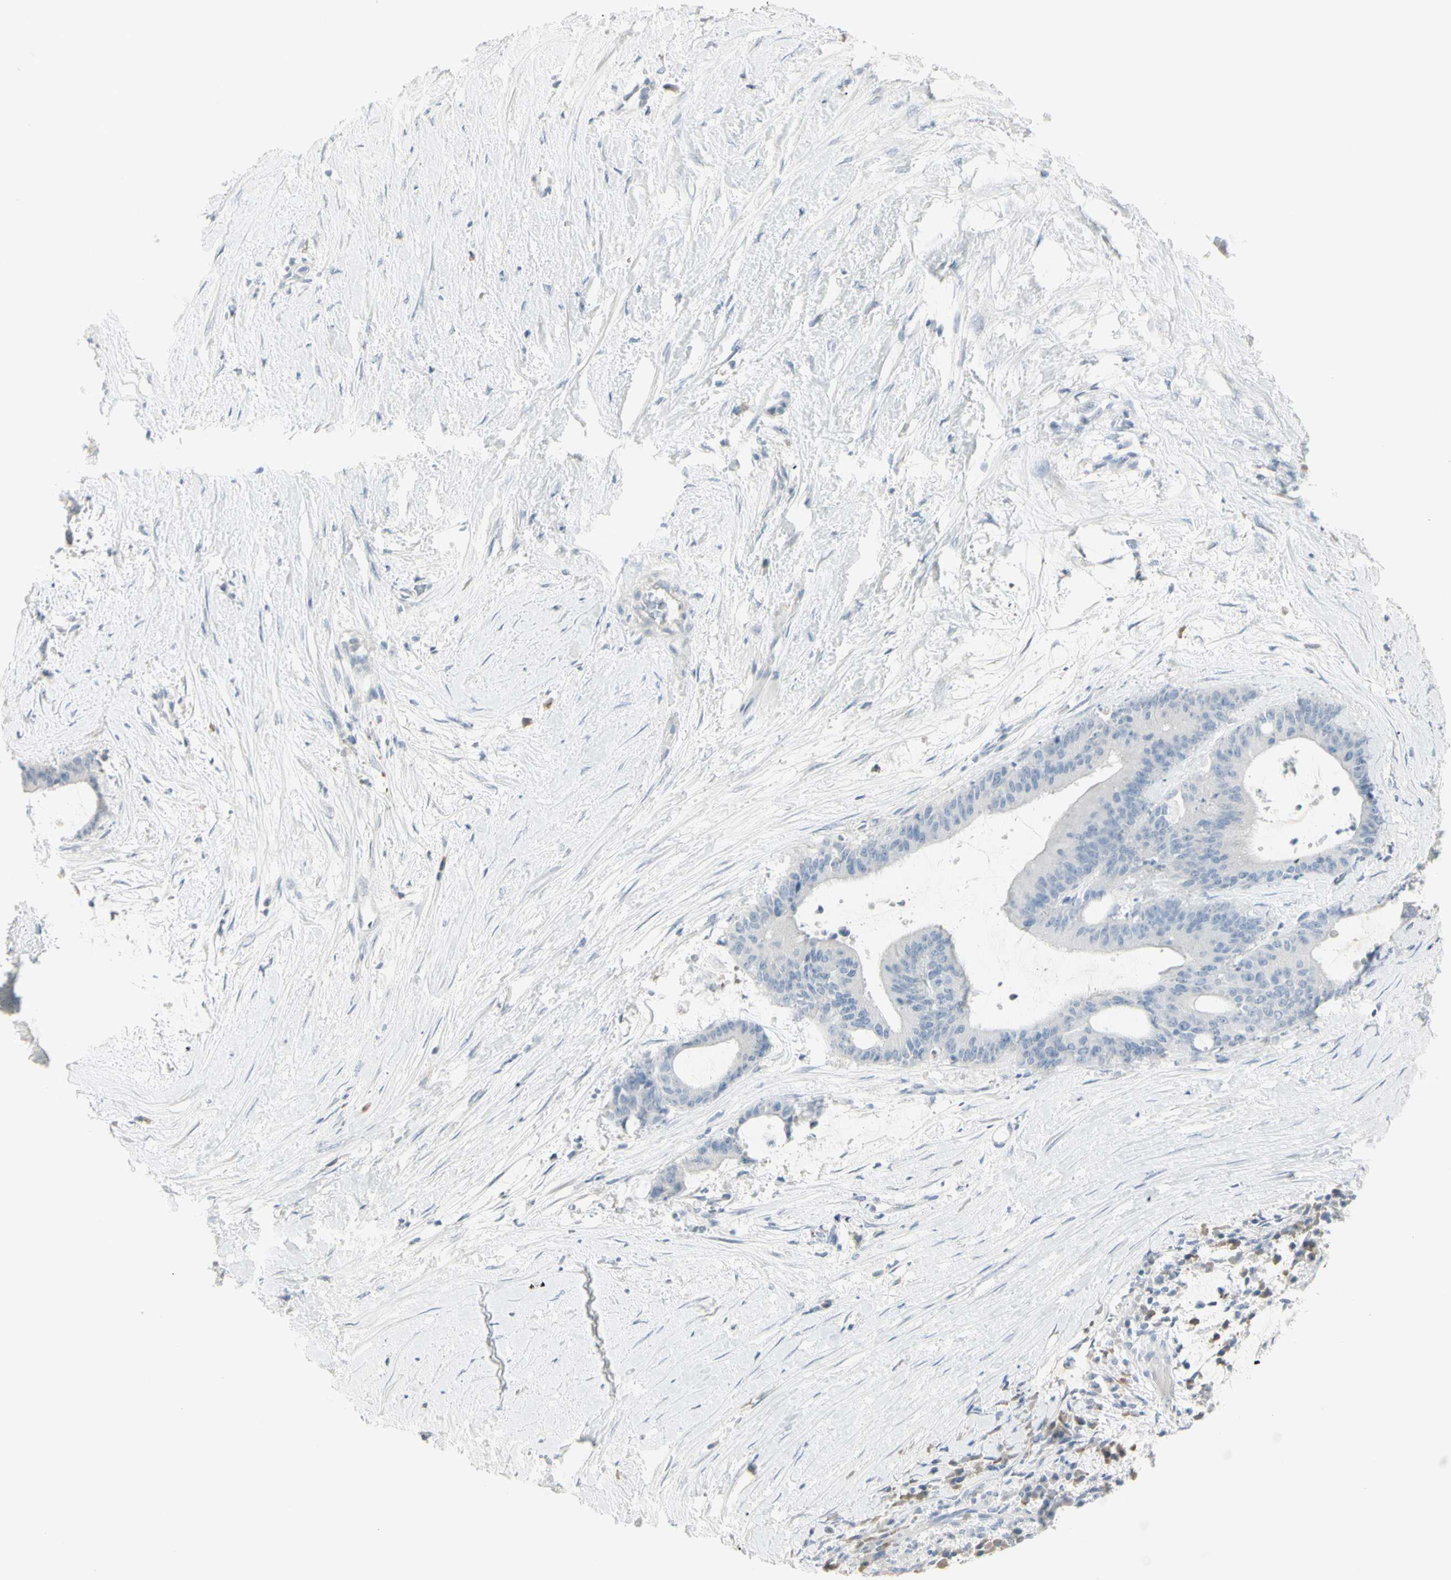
{"staining": {"intensity": "negative", "quantity": "none", "location": "none"}, "tissue": "liver cancer", "cell_type": "Tumor cells", "image_type": "cancer", "snomed": [{"axis": "morphology", "description": "Cholangiocarcinoma"}, {"axis": "topography", "description": "Liver"}], "caption": "A micrograph of liver cancer (cholangiocarcinoma) stained for a protein reveals no brown staining in tumor cells.", "gene": "PIP", "patient": {"sex": "female", "age": 73}}